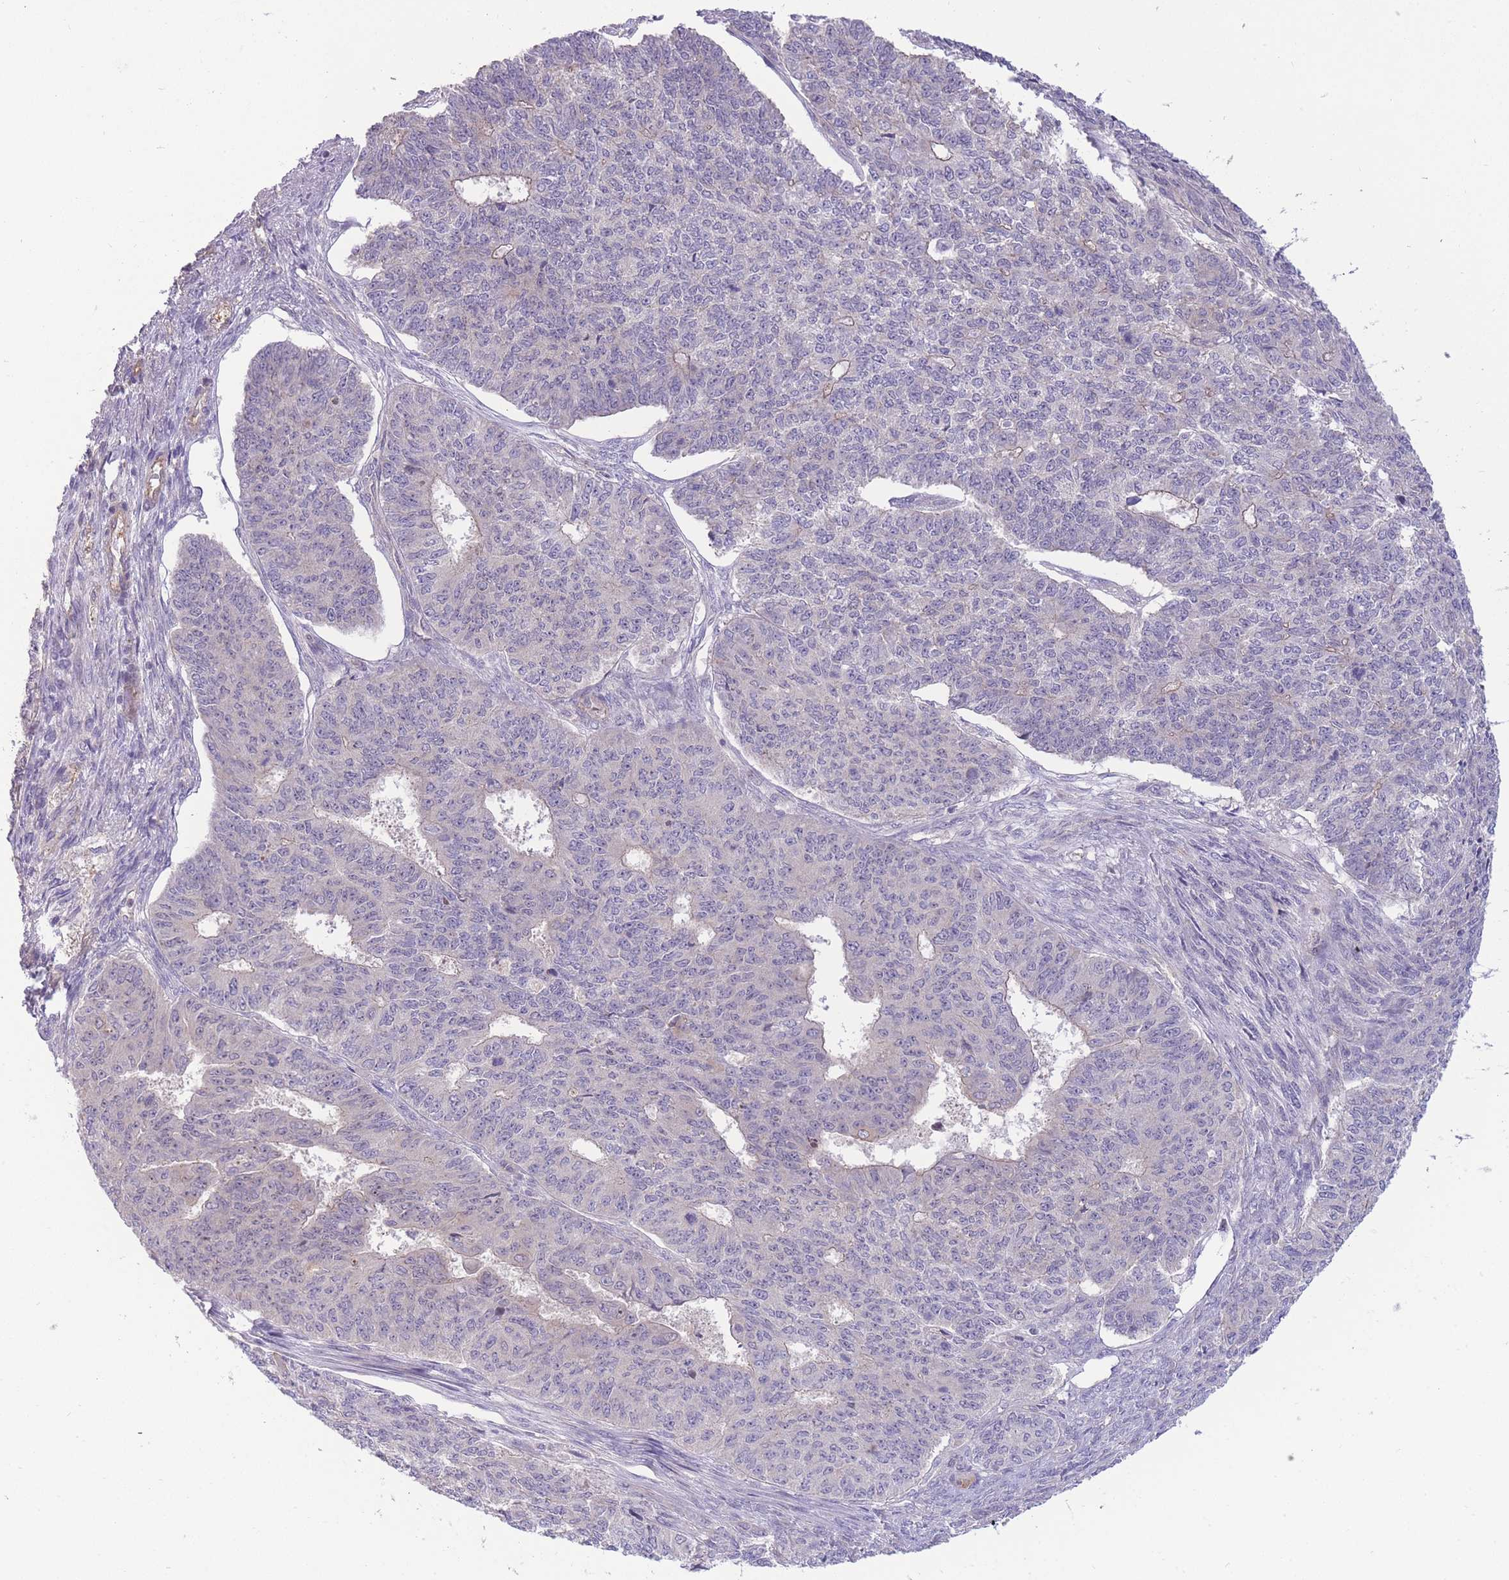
{"staining": {"intensity": "negative", "quantity": "none", "location": "none"}, "tissue": "endometrial cancer", "cell_type": "Tumor cells", "image_type": "cancer", "snomed": [{"axis": "morphology", "description": "Adenocarcinoma, NOS"}, {"axis": "topography", "description": "Endometrium"}], "caption": "The photomicrograph exhibits no significant staining in tumor cells of endometrial adenocarcinoma.", "gene": "SMC6", "patient": {"sex": "female", "age": 32}}